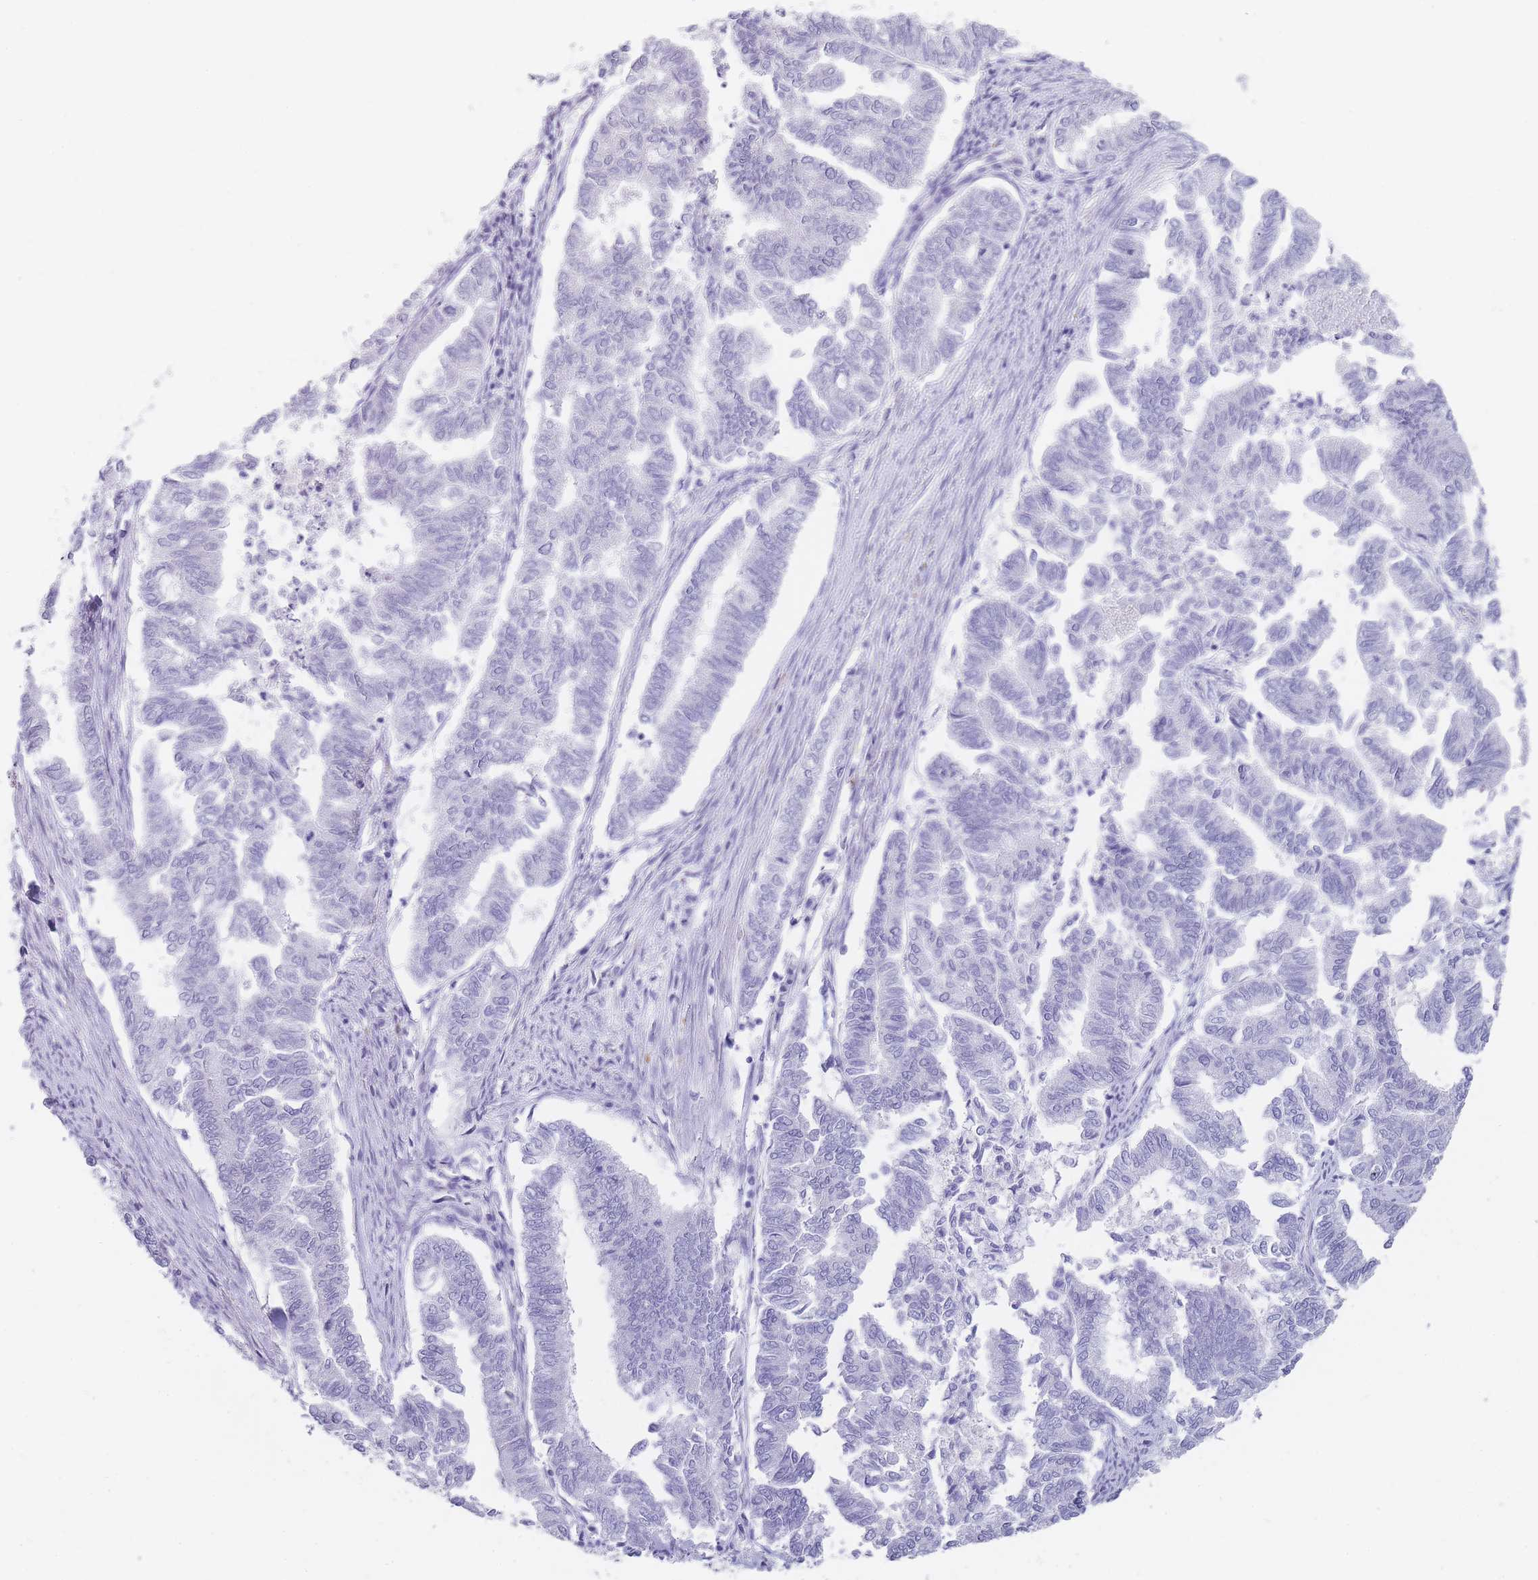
{"staining": {"intensity": "negative", "quantity": "none", "location": "none"}, "tissue": "endometrial cancer", "cell_type": "Tumor cells", "image_type": "cancer", "snomed": [{"axis": "morphology", "description": "Adenocarcinoma, NOS"}, {"axis": "topography", "description": "Endometrium"}], "caption": "Immunohistochemistry image of neoplastic tissue: human endometrial adenocarcinoma stained with DAB exhibits no significant protein staining in tumor cells.", "gene": "RHO", "patient": {"sex": "female", "age": 79}}